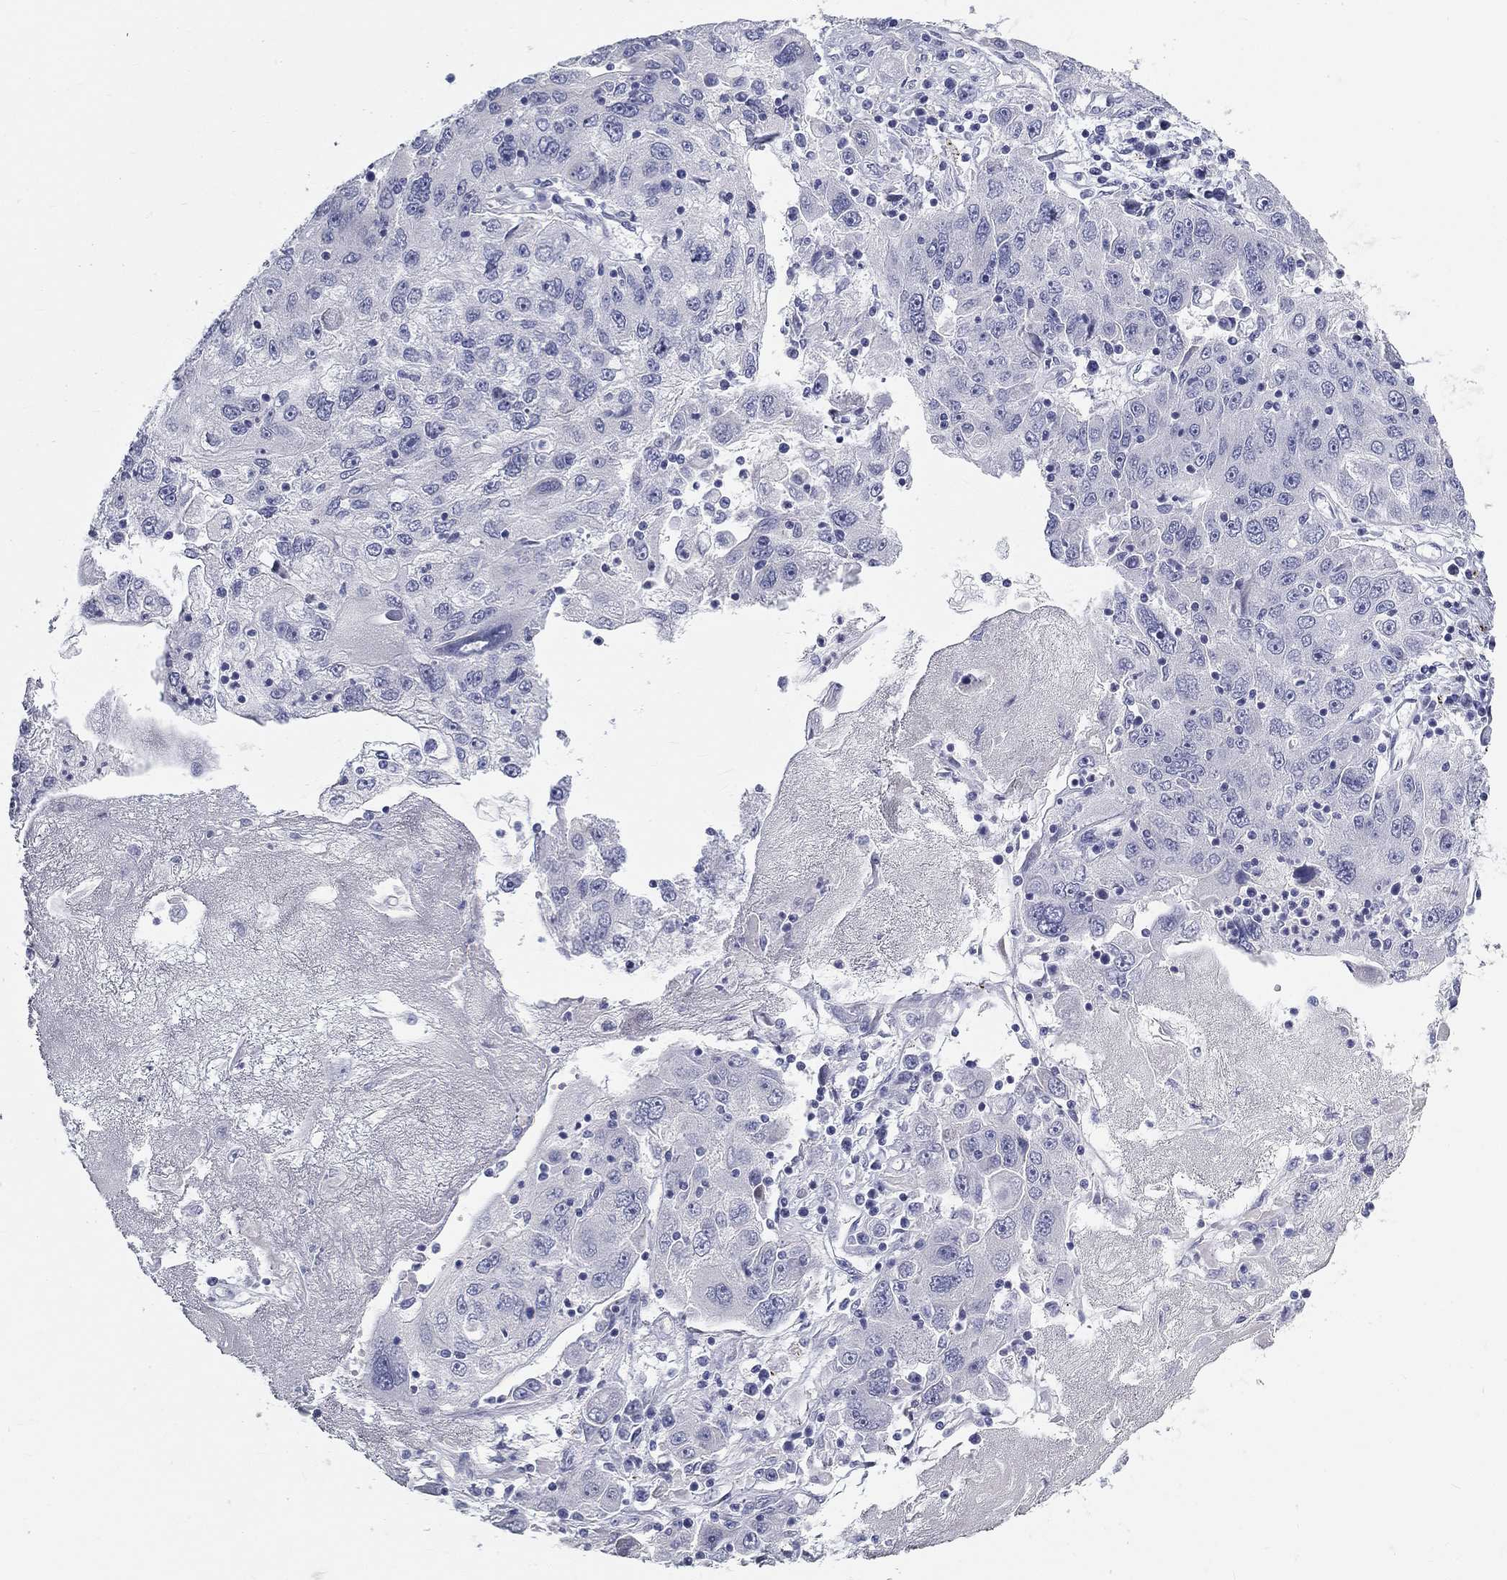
{"staining": {"intensity": "negative", "quantity": "none", "location": "none"}, "tissue": "stomach cancer", "cell_type": "Tumor cells", "image_type": "cancer", "snomed": [{"axis": "morphology", "description": "Adenocarcinoma, NOS"}, {"axis": "topography", "description": "Stomach"}], "caption": "DAB immunohistochemical staining of stomach adenocarcinoma demonstrates no significant expression in tumor cells.", "gene": "GALNTL5", "patient": {"sex": "male", "age": 56}}